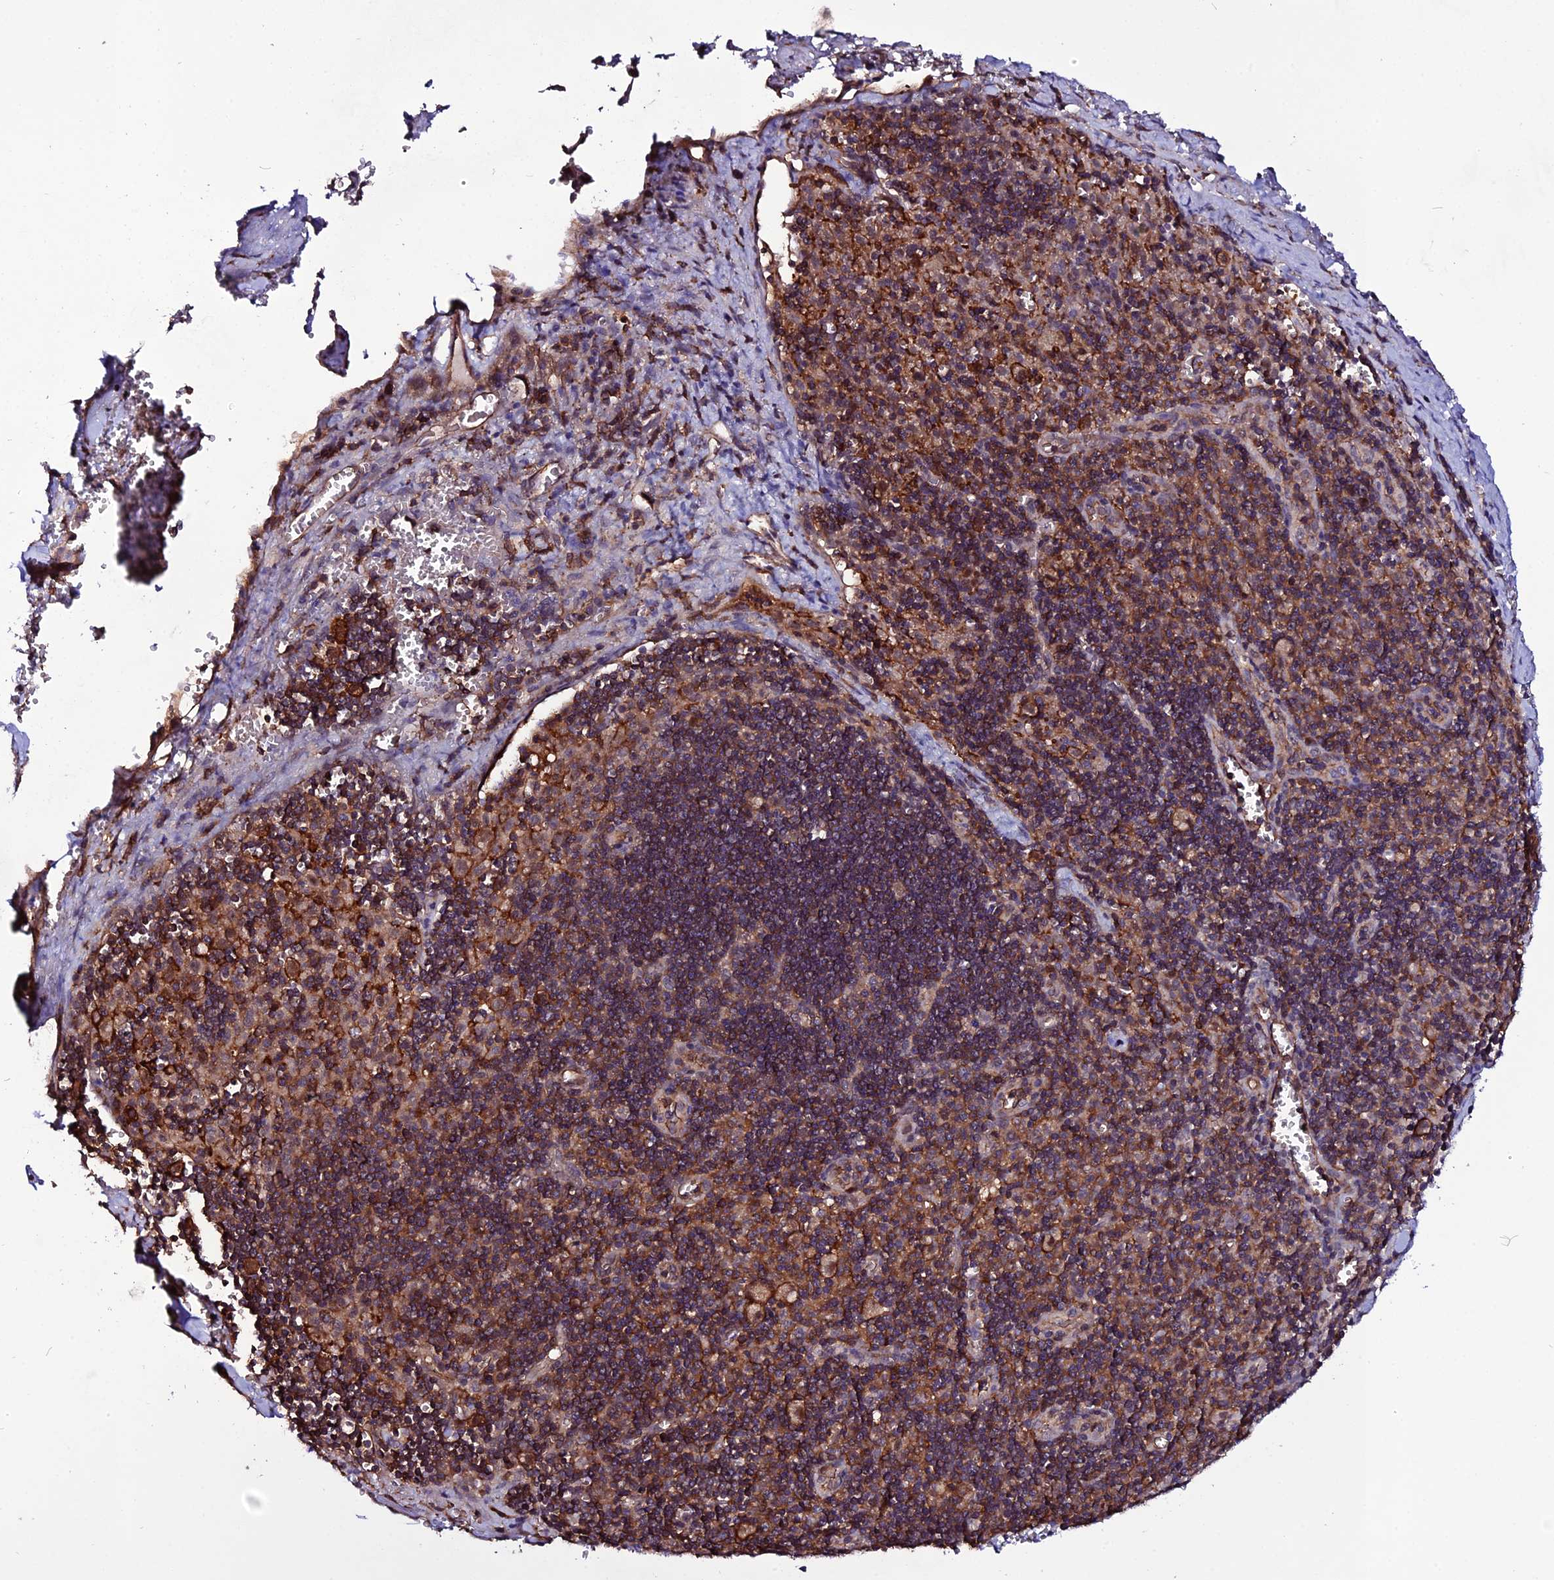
{"staining": {"intensity": "moderate", "quantity": "25%-75%", "location": "cytoplasmic/membranous"}, "tissue": "pancreatic cancer", "cell_type": "Tumor cells", "image_type": "cancer", "snomed": [{"axis": "morphology", "description": "Adenocarcinoma, NOS"}, {"axis": "topography", "description": "Pancreas"}], "caption": "The histopathology image shows immunohistochemical staining of adenocarcinoma (pancreatic). There is moderate cytoplasmic/membranous positivity is seen in about 25%-75% of tumor cells.", "gene": "USP17L15", "patient": {"sex": "male", "age": 65}}